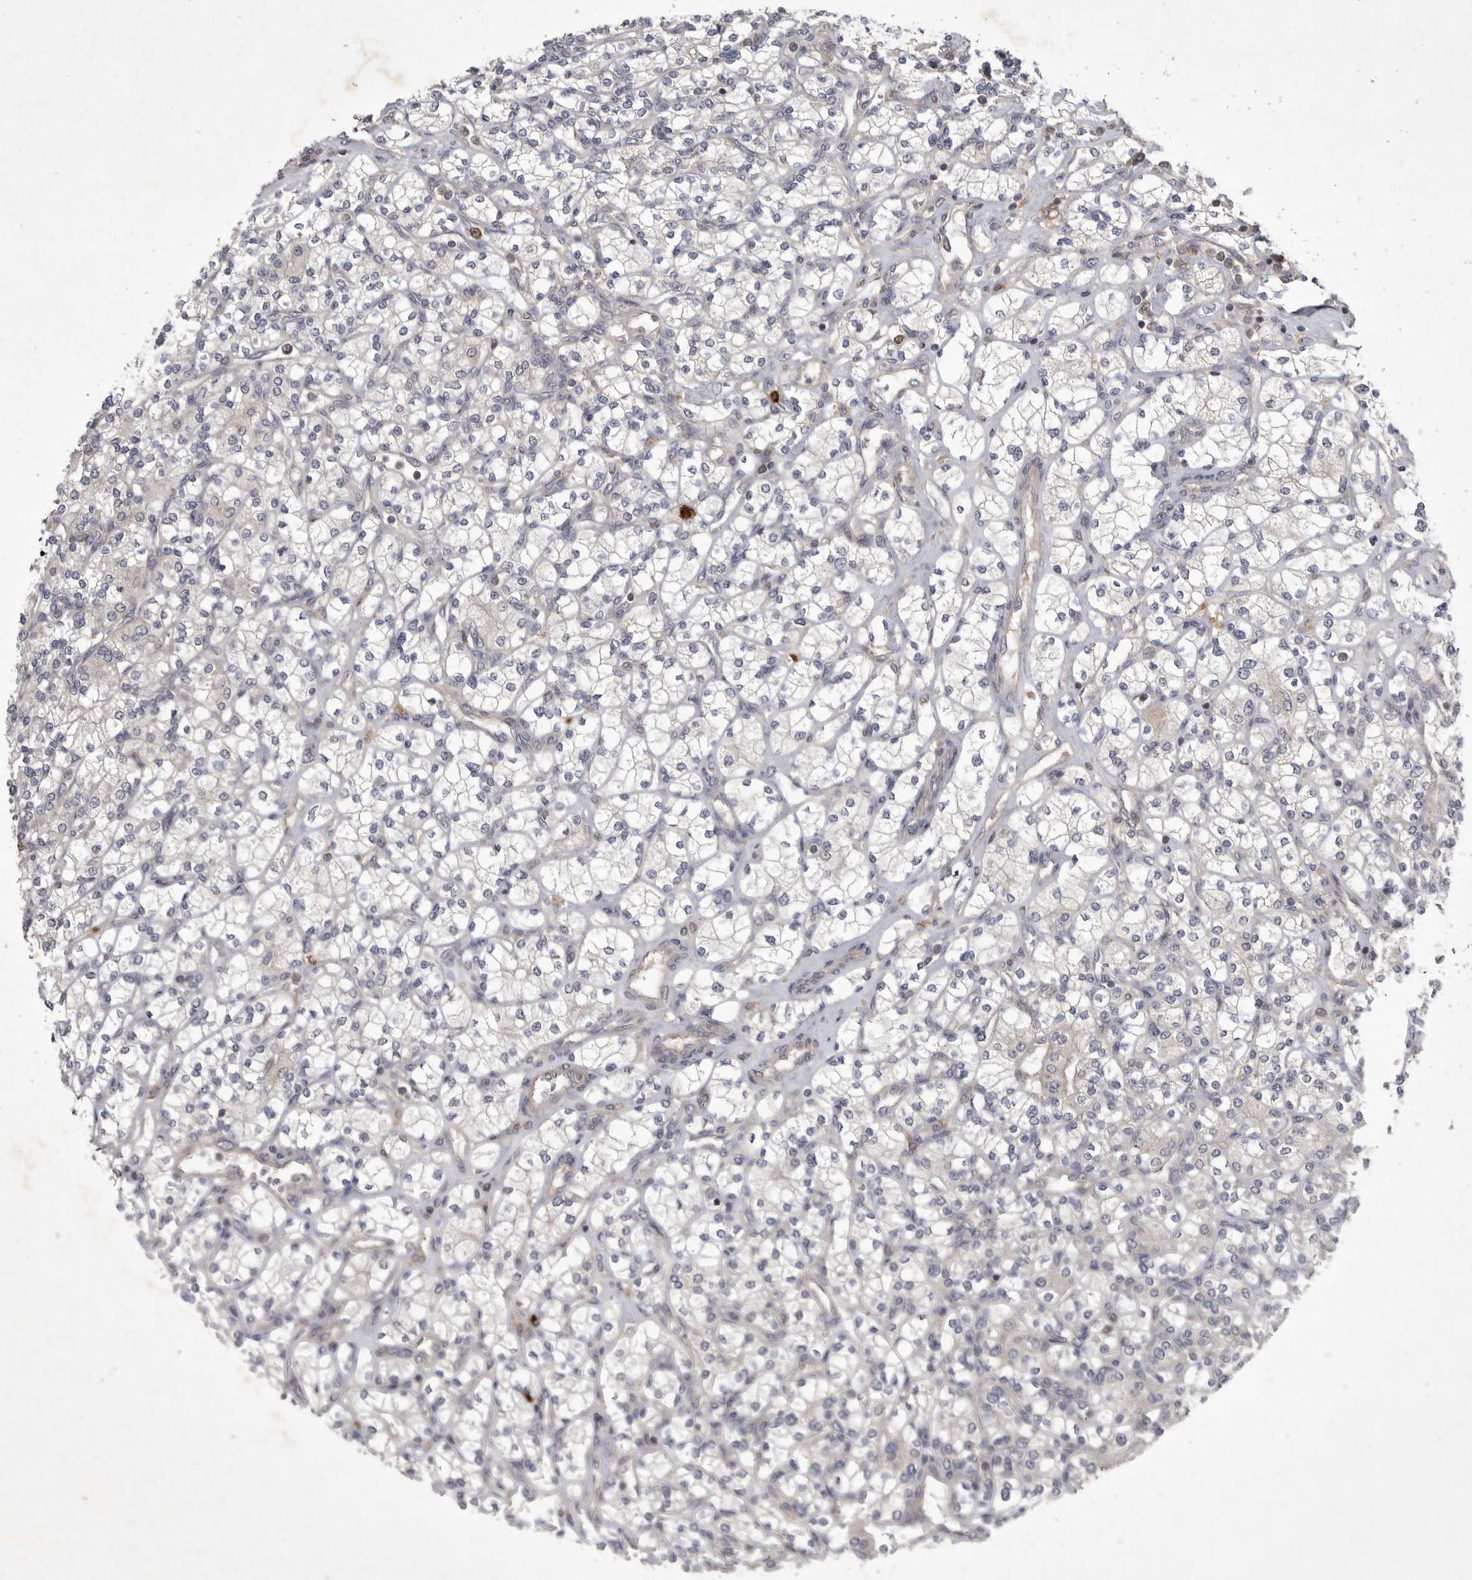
{"staining": {"intensity": "negative", "quantity": "none", "location": "none"}, "tissue": "renal cancer", "cell_type": "Tumor cells", "image_type": "cancer", "snomed": [{"axis": "morphology", "description": "Adenocarcinoma, NOS"}, {"axis": "topography", "description": "Kidney"}], "caption": "This micrograph is of renal cancer (adenocarcinoma) stained with immunohistochemistry to label a protein in brown with the nuclei are counter-stained blue. There is no positivity in tumor cells.", "gene": "UBE3D", "patient": {"sex": "male", "age": 77}}